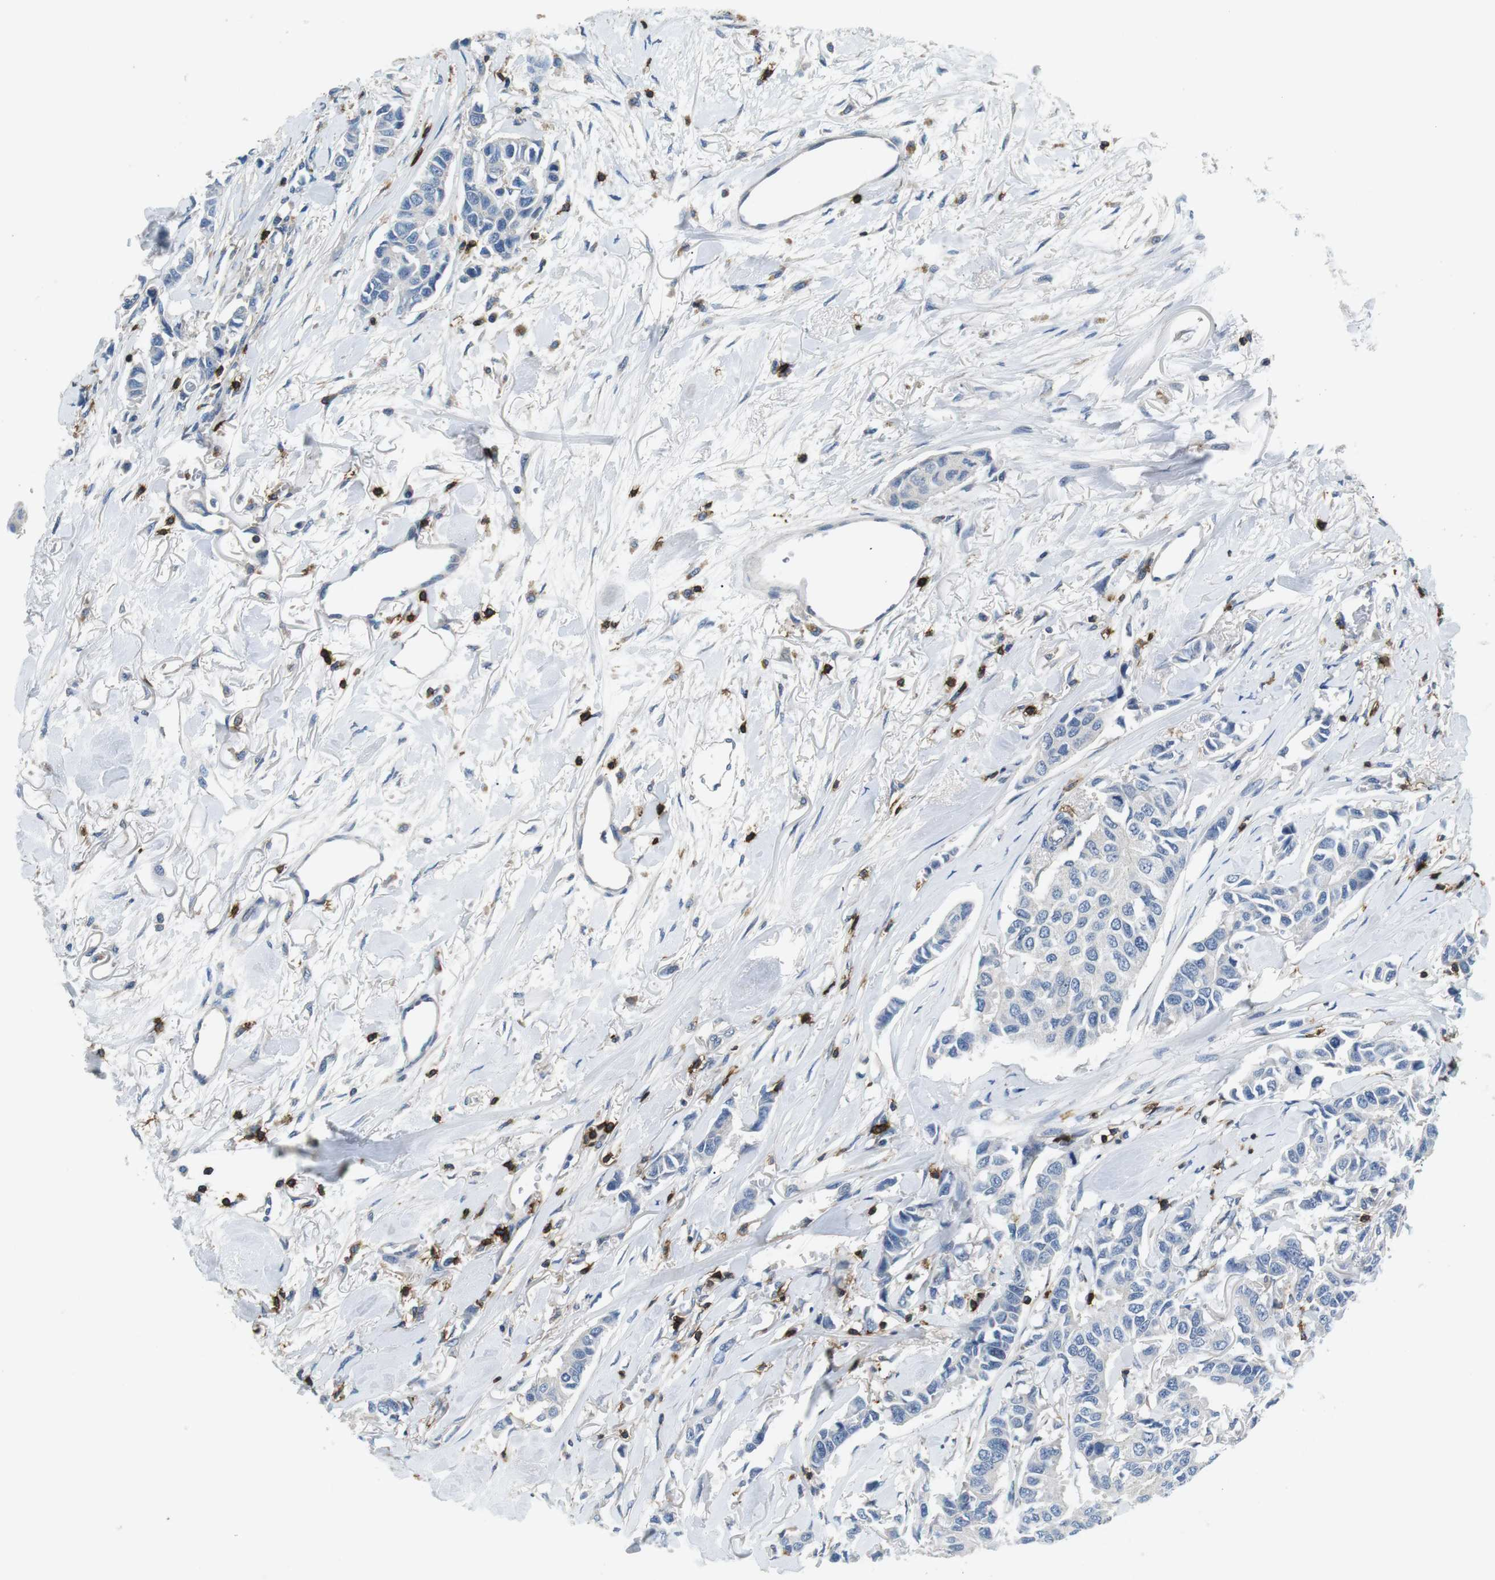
{"staining": {"intensity": "negative", "quantity": "none", "location": "none"}, "tissue": "breast cancer", "cell_type": "Tumor cells", "image_type": "cancer", "snomed": [{"axis": "morphology", "description": "Duct carcinoma"}, {"axis": "topography", "description": "Breast"}], "caption": "Tumor cells are negative for protein expression in human intraductal carcinoma (breast).", "gene": "CD6", "patient": {"sex": "female", "age": 80}}